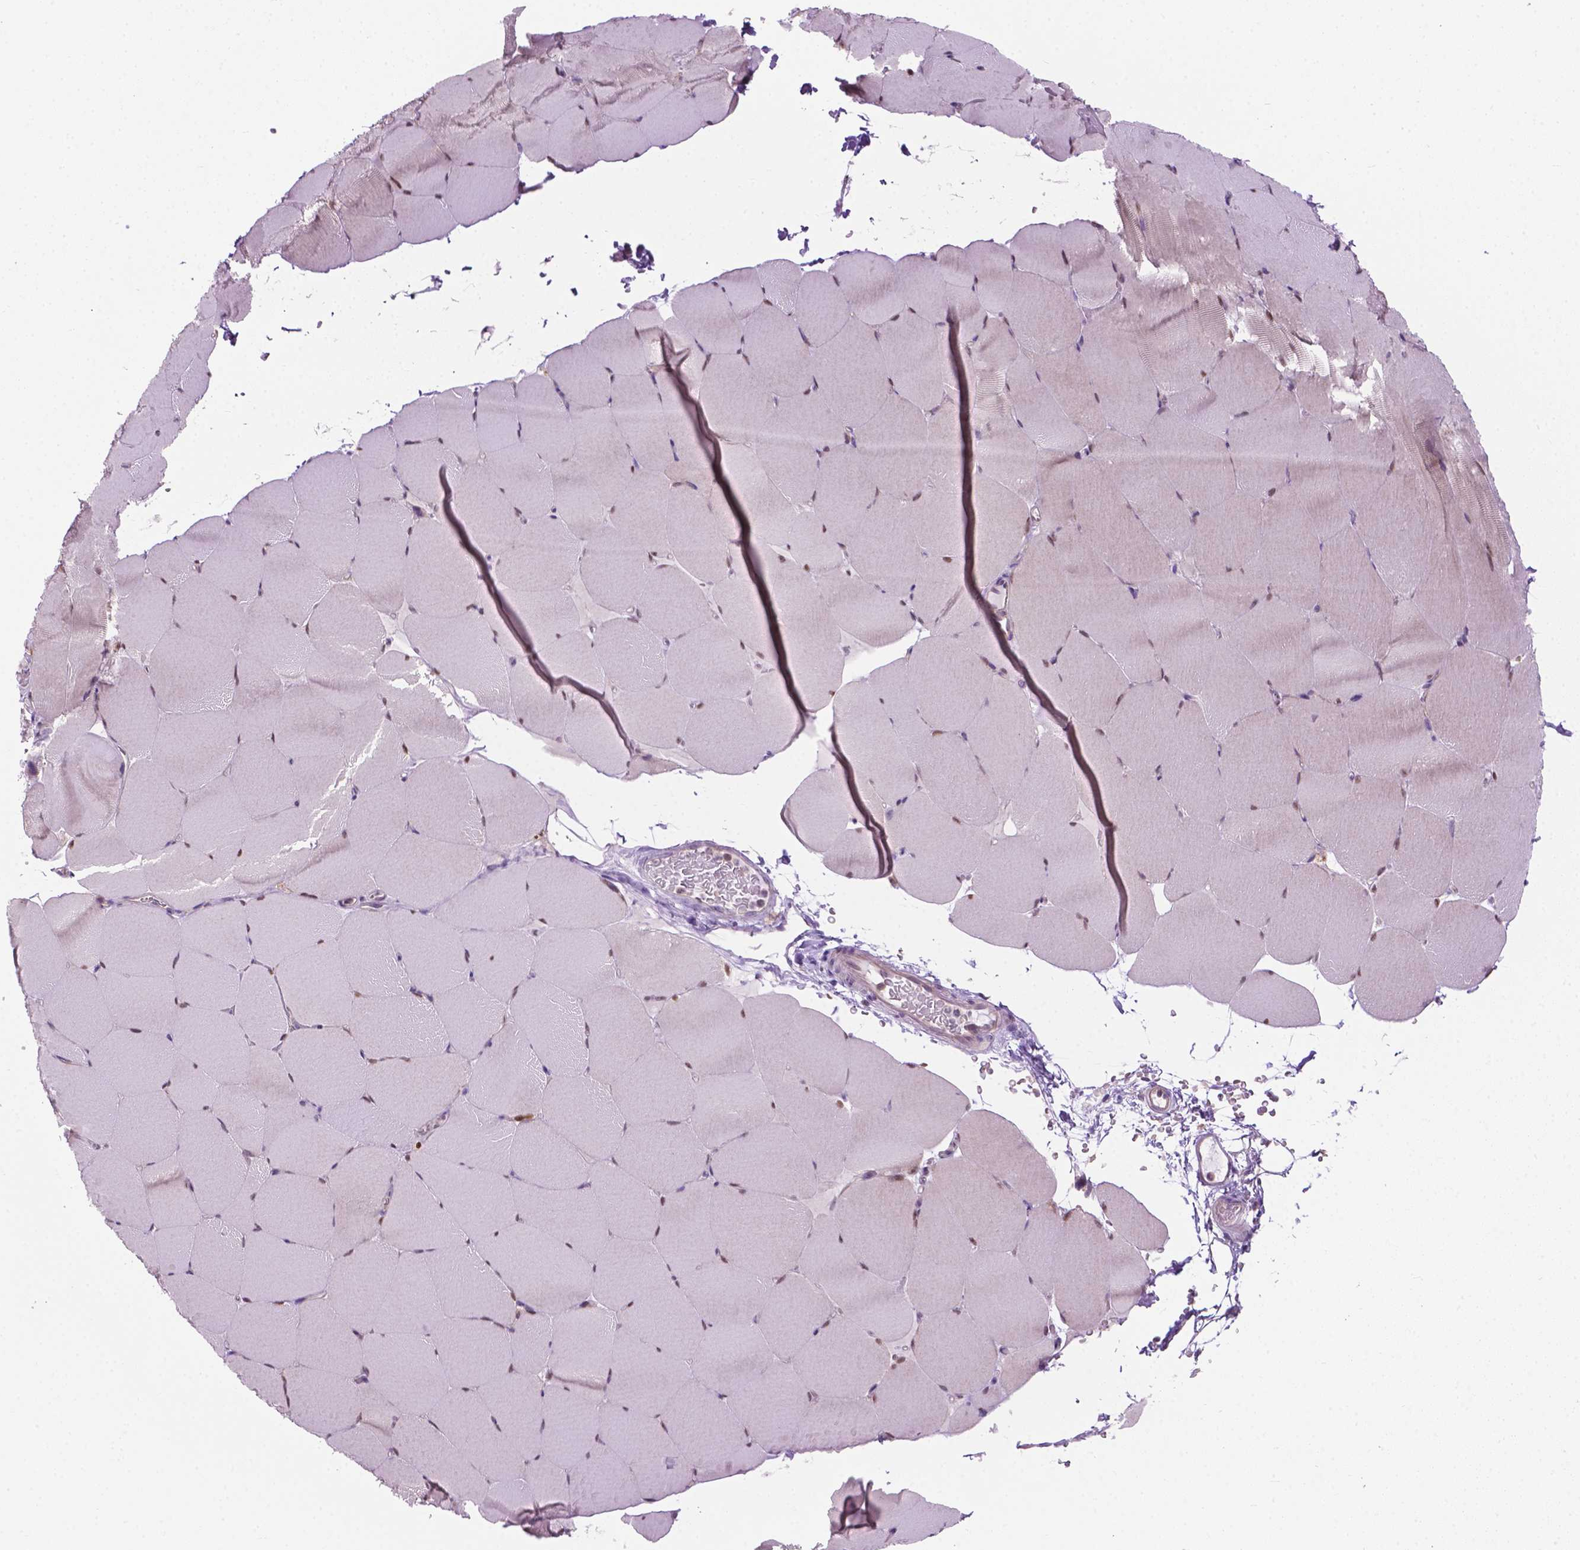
{"staining": {"intensity": "negative", "quantity": "none", "location": "none"}, "tissue": "skeletal muscle", "cell_type": "Myocytes", "image_type": "normal", "snomed": [{"axis": "morphology", "description": "Normal tissue, NOS"}, {"axis": "topography", "description": "Skeletal muscle"}], "caption": "IHC micrograph of normal skeletal muscle stained for a protein (brown), which shows no staining in myocytes. (Stains: DAB (3,3'-diaminobenzidine) immunohistochemistry with hematoxylin counter stain, Microscopy: brightfield microscopy at high magnification).", "gene": "MZT1", "patient": {"sex": "female", "age": 37}}